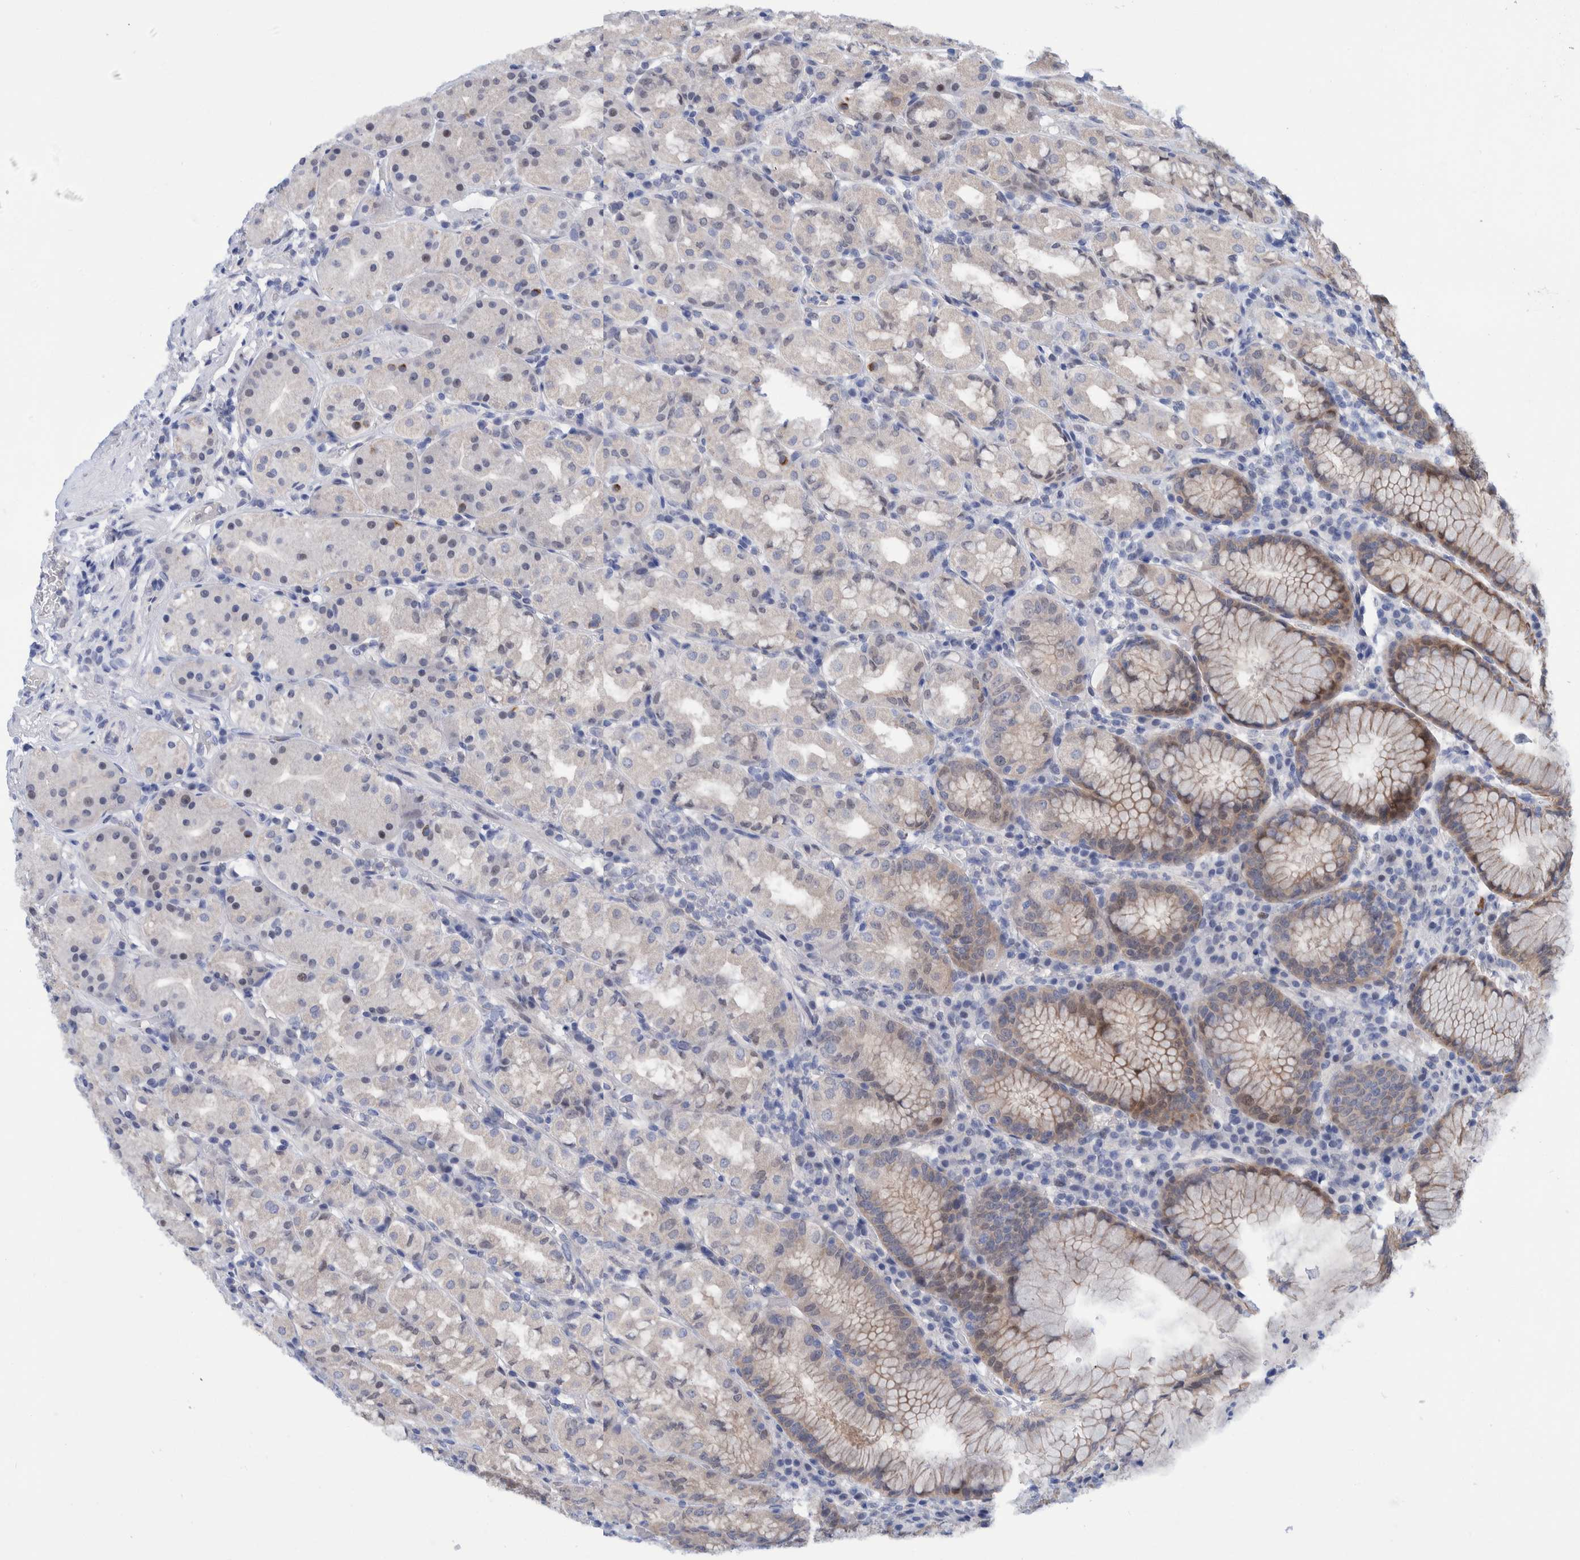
{"staining": {"intensity": "moderate", "quantity": "25%-75%", "location": "cytoplasmic/membranous,nuclear"}, "tissue": "stomach", "cell_type": "Glandular cells", "image_type": "normal", "snomed": [{"axis": "morphology", "description": "Normal tissue, NOS"}, {"axis": "topography", "description": "Stomach, lower"}], "caption": "Normal stomach displays moderate cytoplasmic/membranous,nuclear positivity in about 25%-75% of glandular cells (brown staining indicates protein expression, while blue staining denotes nuclei)..", "gene": "PFAS", "patient": {"sex": "female", "age": 56}}